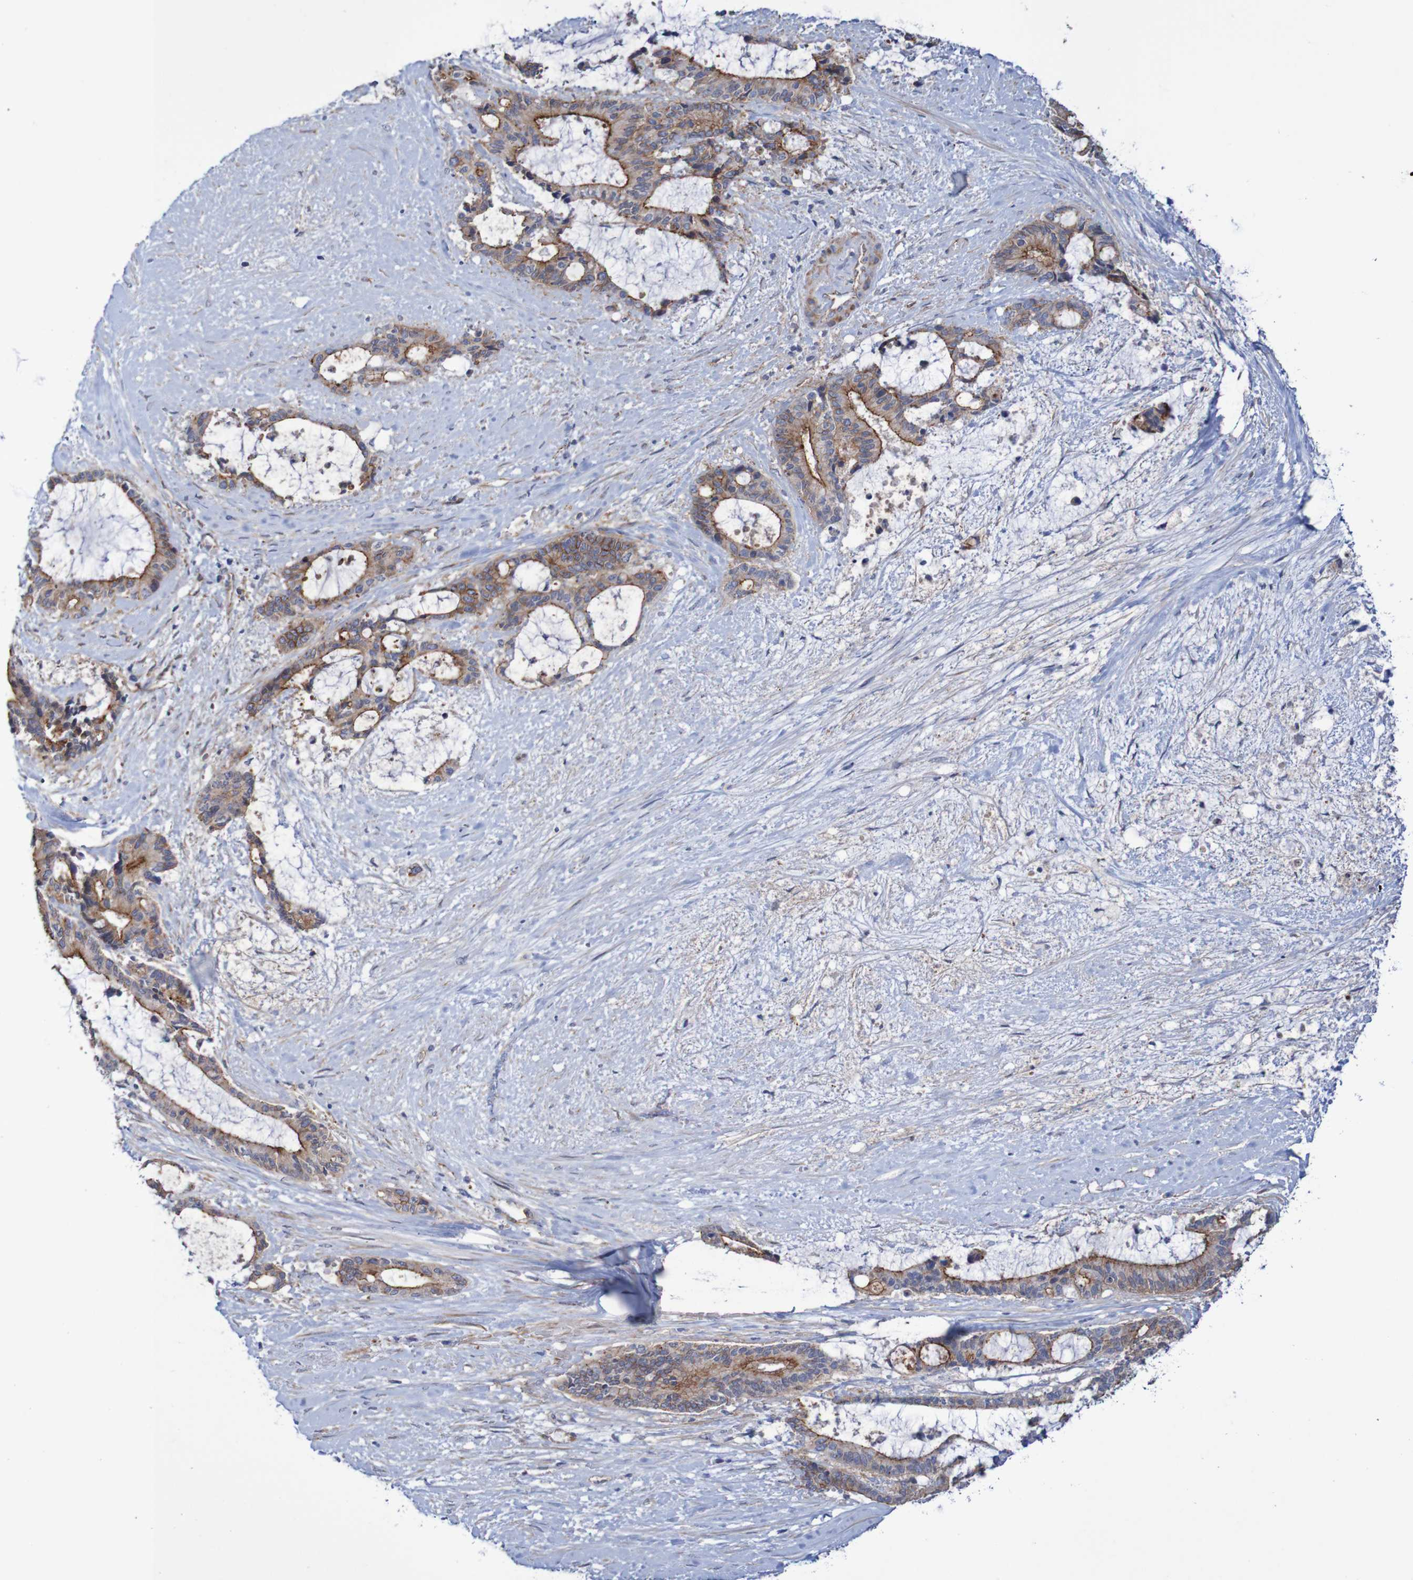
{"staining": {"intensity": "moderate", "quantity": ">75%", "location": "cytoplasmic/membranous"}, "tissue": "liver cancer", "cell_type": "Tumor cells", "image_type": "cancer", "snomed": [{"axis": "morphology", "description": "Normal tissue, NOS"}, {"axis": "morphology", "description": "Cholangiocarcinoma"}, {"axis": "topography", "description": "Liver"}, {"axis": "topography", "description": "Peripheral nerve tissue"}], "caption": "High-power microscopy captured an IHC image of cholangiocarcinoma (liver), revealing moderate cytoplasmic/membranous positivity in about >75% of tumor cells.", "gene": "NECTIN2", "patient": {"sex": "female", "age": 73}}